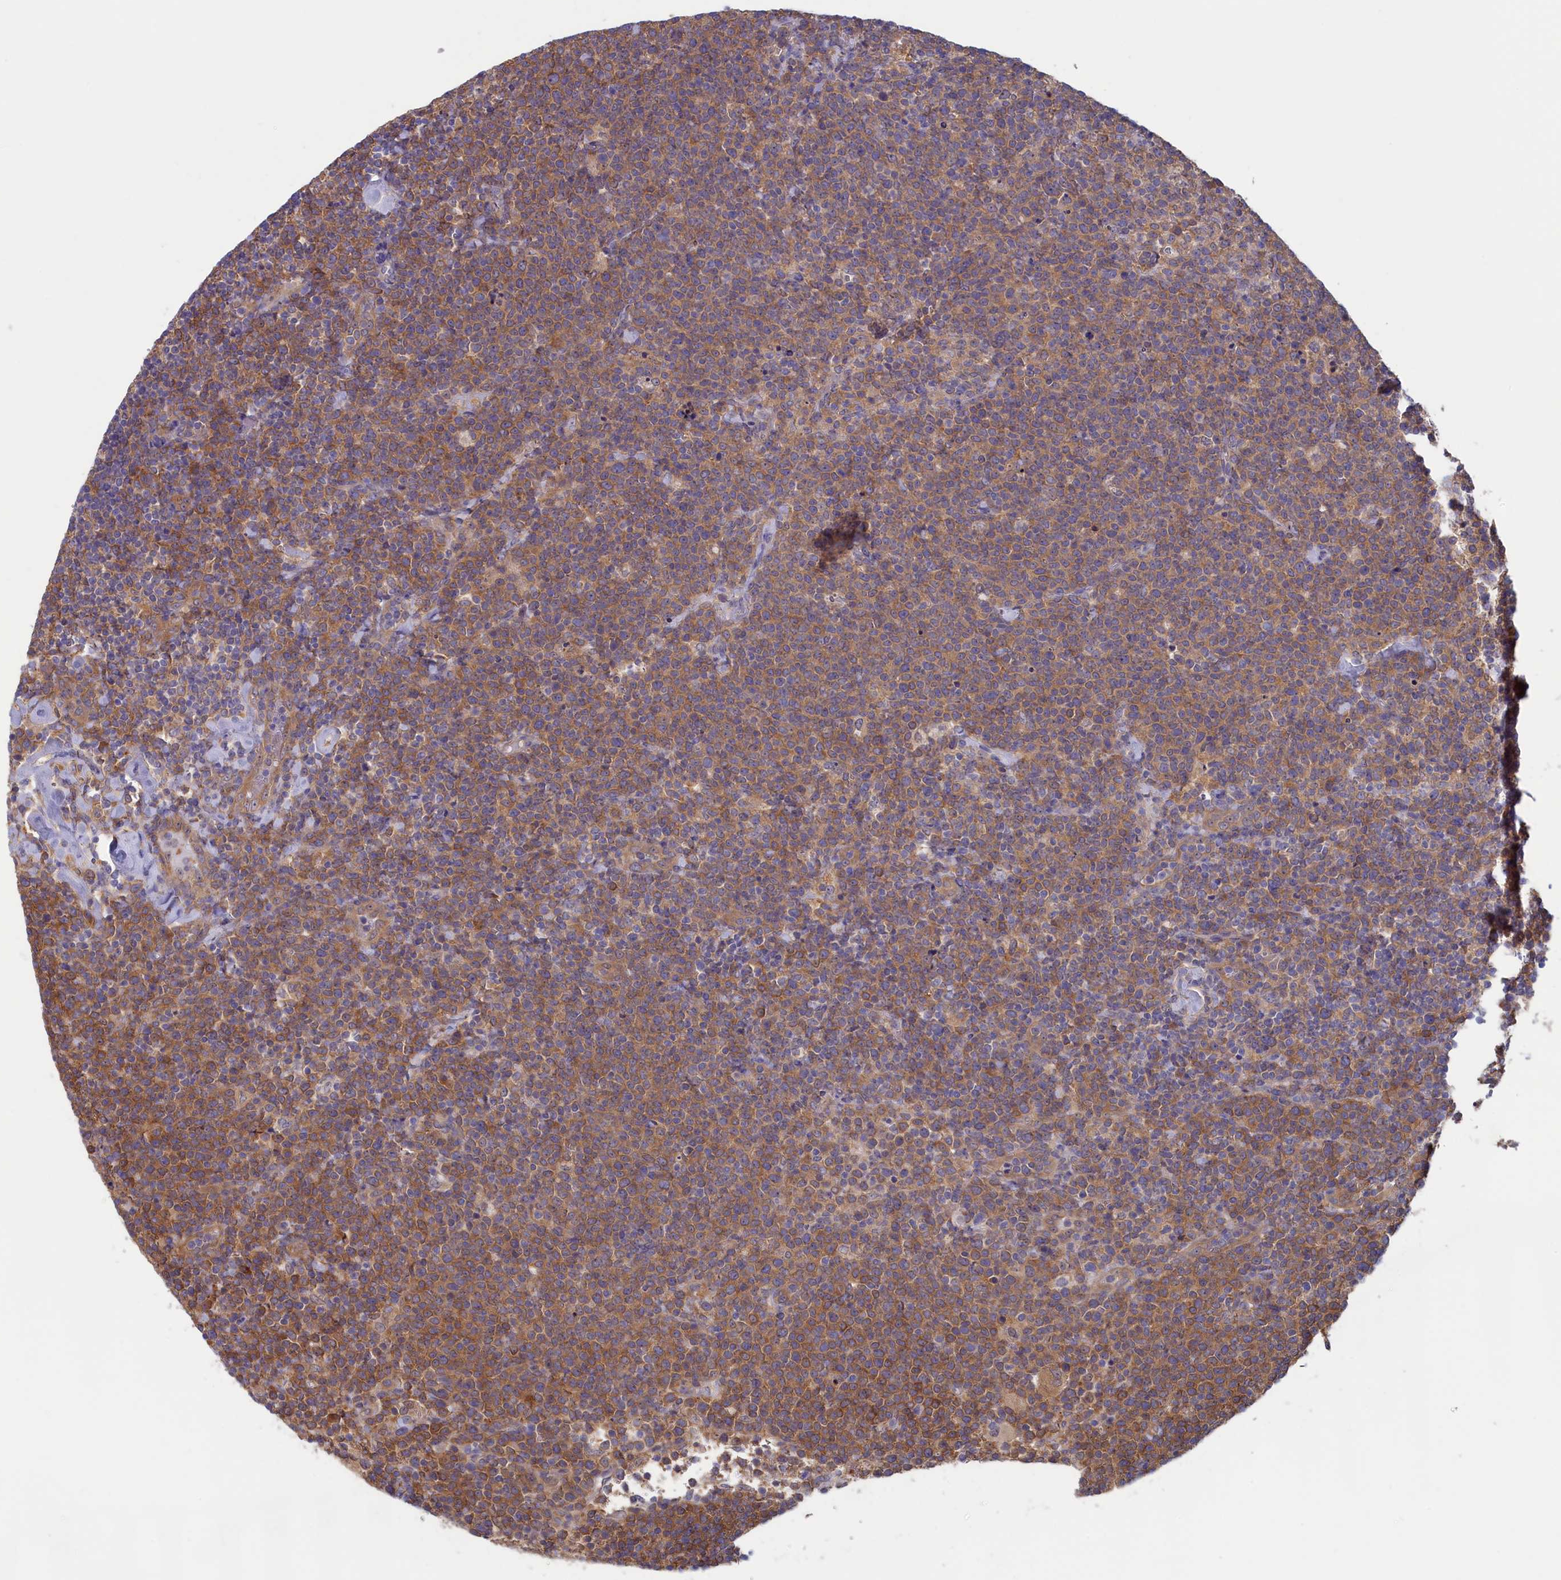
{"staining": {"intensity": "moderate", "quantity": ">75%", "location": "cytoplasmic/membranous"}, "tissue": "lymphoma", "cell_type": "Tumor cells", "image_type": "cancer", "snomed": [{"axis": "morphology", "description": "Malignant lymphoma, non-Hodgkin's type, High grade"}, {"axis": "topography", "description": "Lymph node"}], "caption": "Protein staining of malignant lymphoma, non-Hodgkin's type (high-grade) tissue displays moderate cytoplasmic/membranous positivity in approximately >75% of tumor cells.", "gene": "SYNDIG1L", "patient": {"sex": "male", "age": 61}}